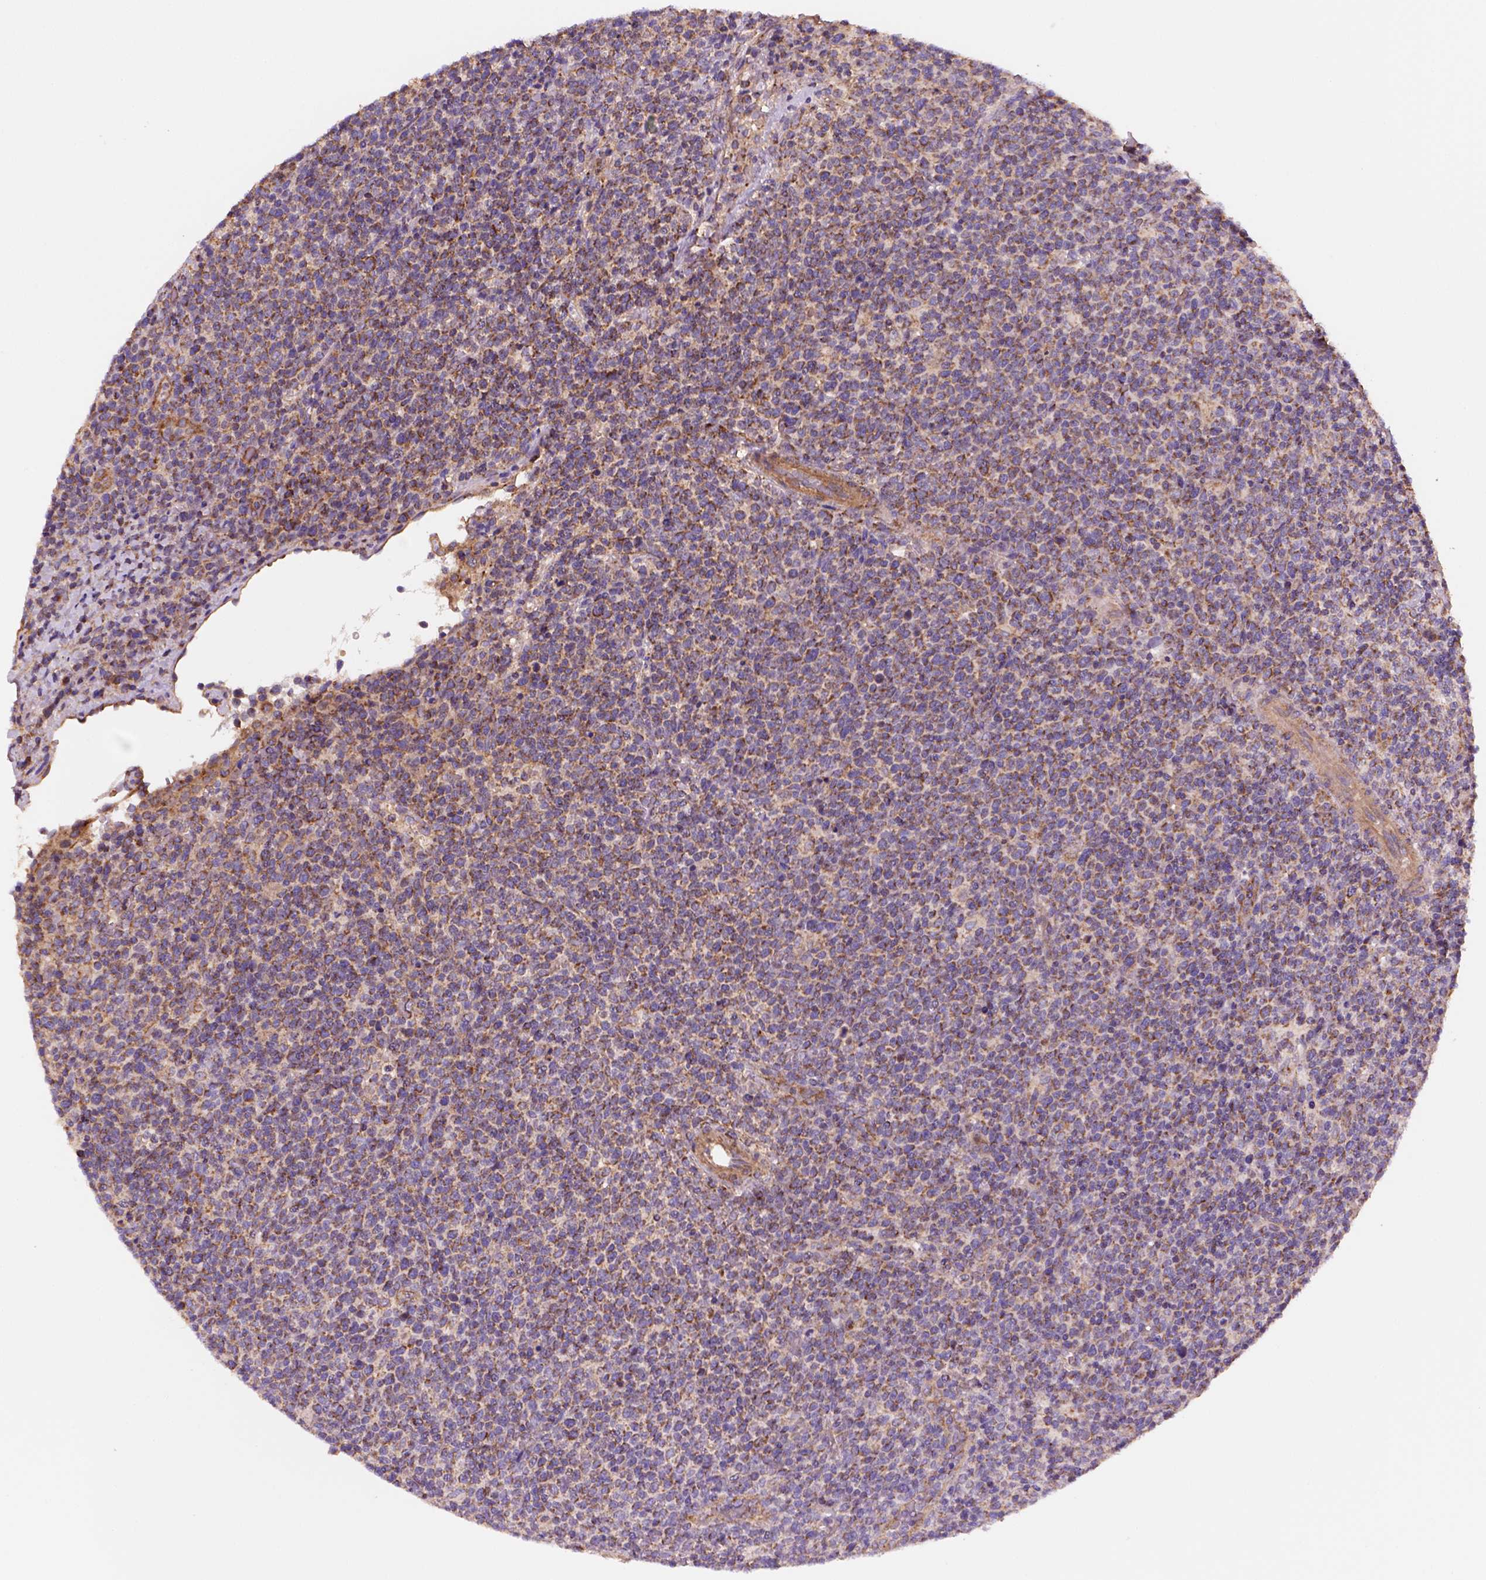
{"staining": {"intensity": "moderate", "quantity": "25%-75%", "location": "cytoplasmic/membranous"}, "tissue": "lymphoma", "cell_type": "Tumor cells", "image_type": "cancer", "snomed": [{"axis": "morphology", "description": "Malignant lymphoma, non-Hodgkin's type, High grade"}, {"axis": "topography", "description": "Lymph node"}], "caption": "Protein expression analysis of lymphoma exhibits moderate cytoplasmic/membranous expression in about 25%-75% of tumor cells. (Brightfield microscopy of DAB IHC at high magnification).", "gene": "WARS2", "patient": {"sex": "male", "age": 61}}